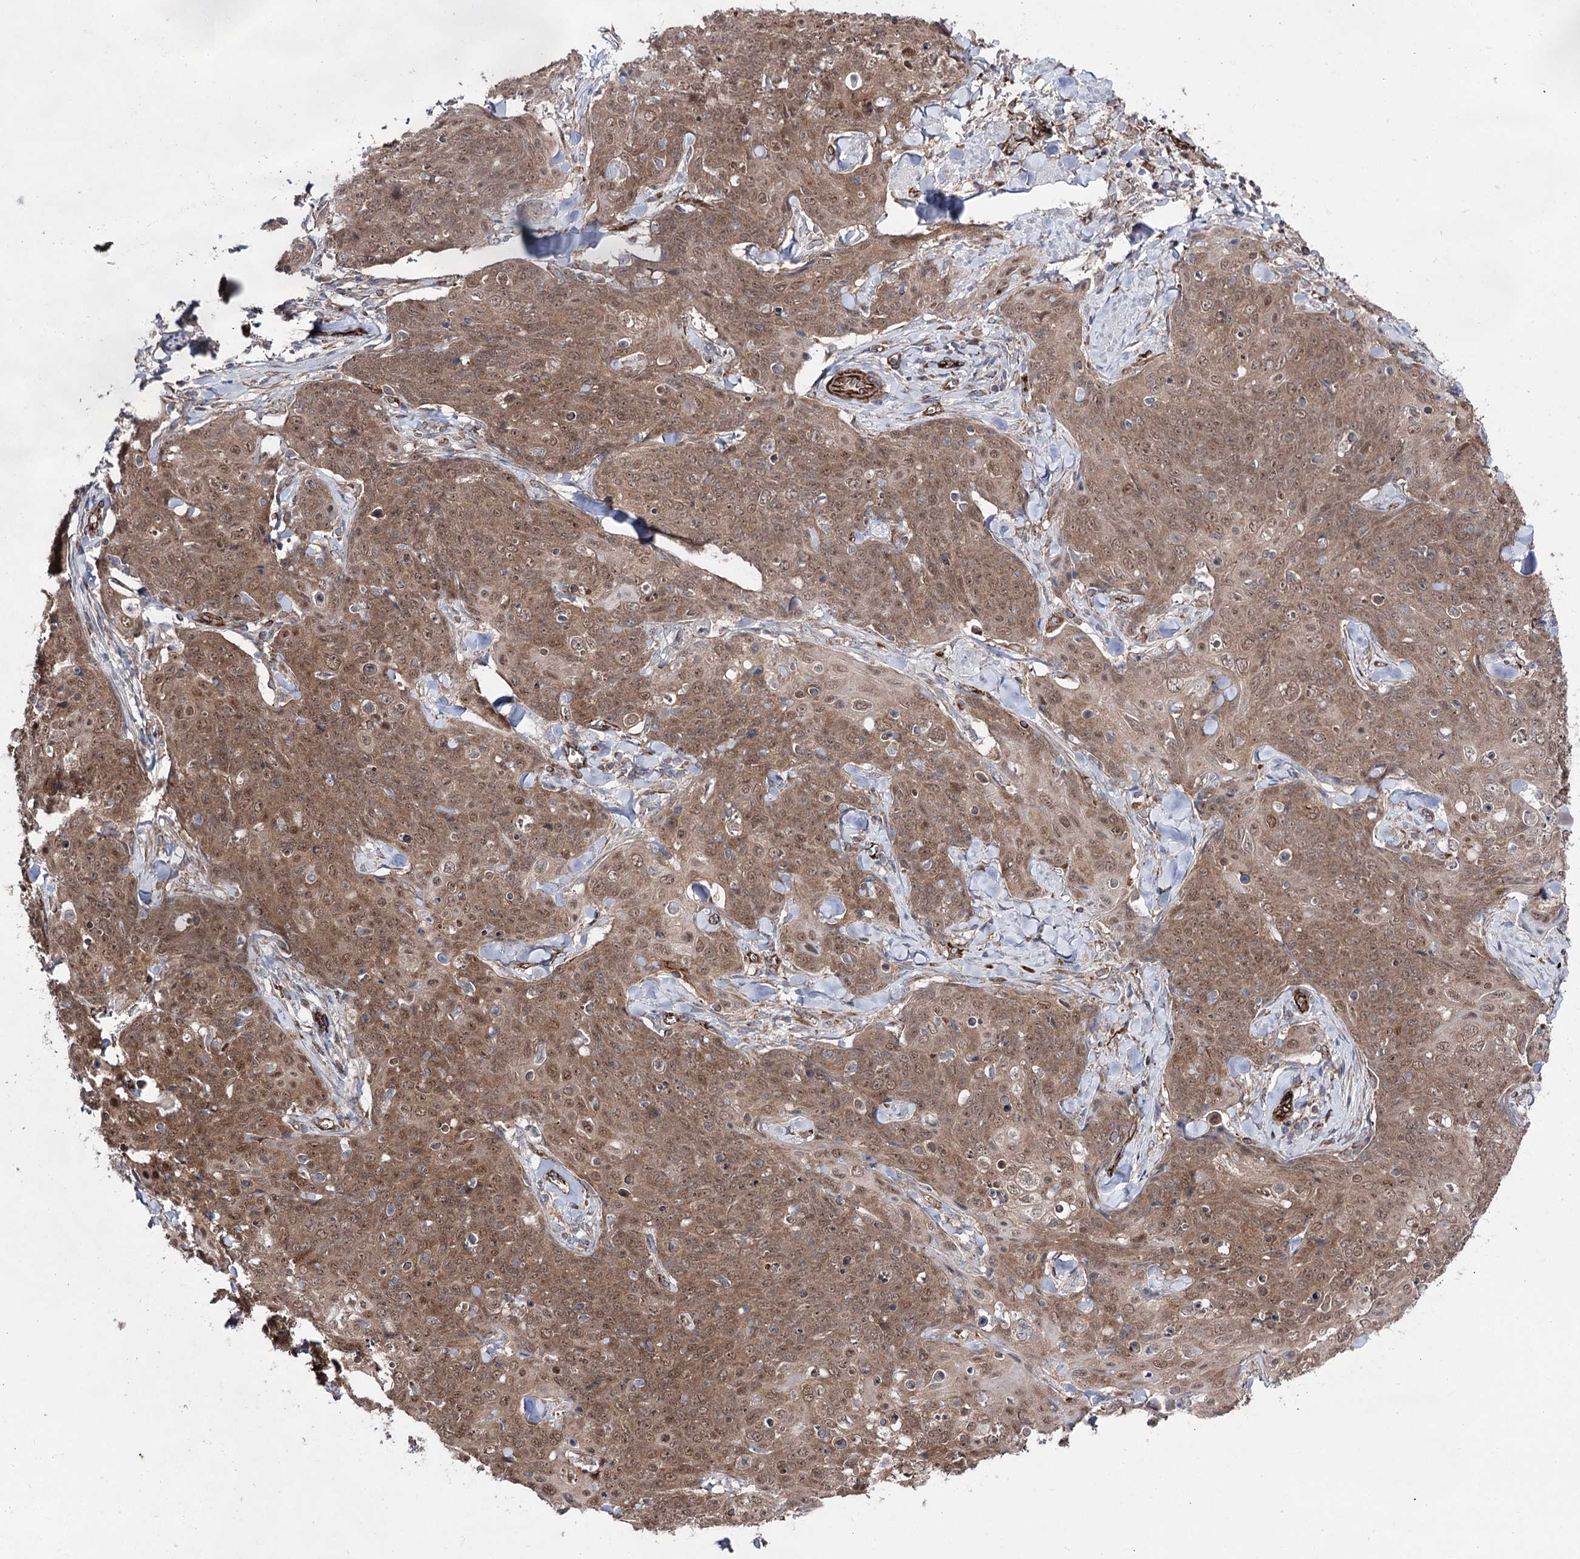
{"staining": {"intensity": "moderate", "quantity": ">75%", "location": "cytoplasmic/membranous,nuclear"}, "tissue": "skin cancer", "cell_type": "Tumor cells", "image_type": "cancer", "snomed": [{"axis": "morphology", "description": "Squamous cell carcinoma, NOS"}, {"axis": "topography", "description": "Skin"}, {"axis": "topography", "description": "Vulva"}], "caption": "An IHC photomicrograph of tumor tissue is shown. Protein staining in brown shows moderate cytoplasmic/membranous and nuclear positivity in skin cancer (squamous cell carcinoma) within tumor cells.", "gene": "MIB1", "patient": {"sex": "female", "age": 85}}